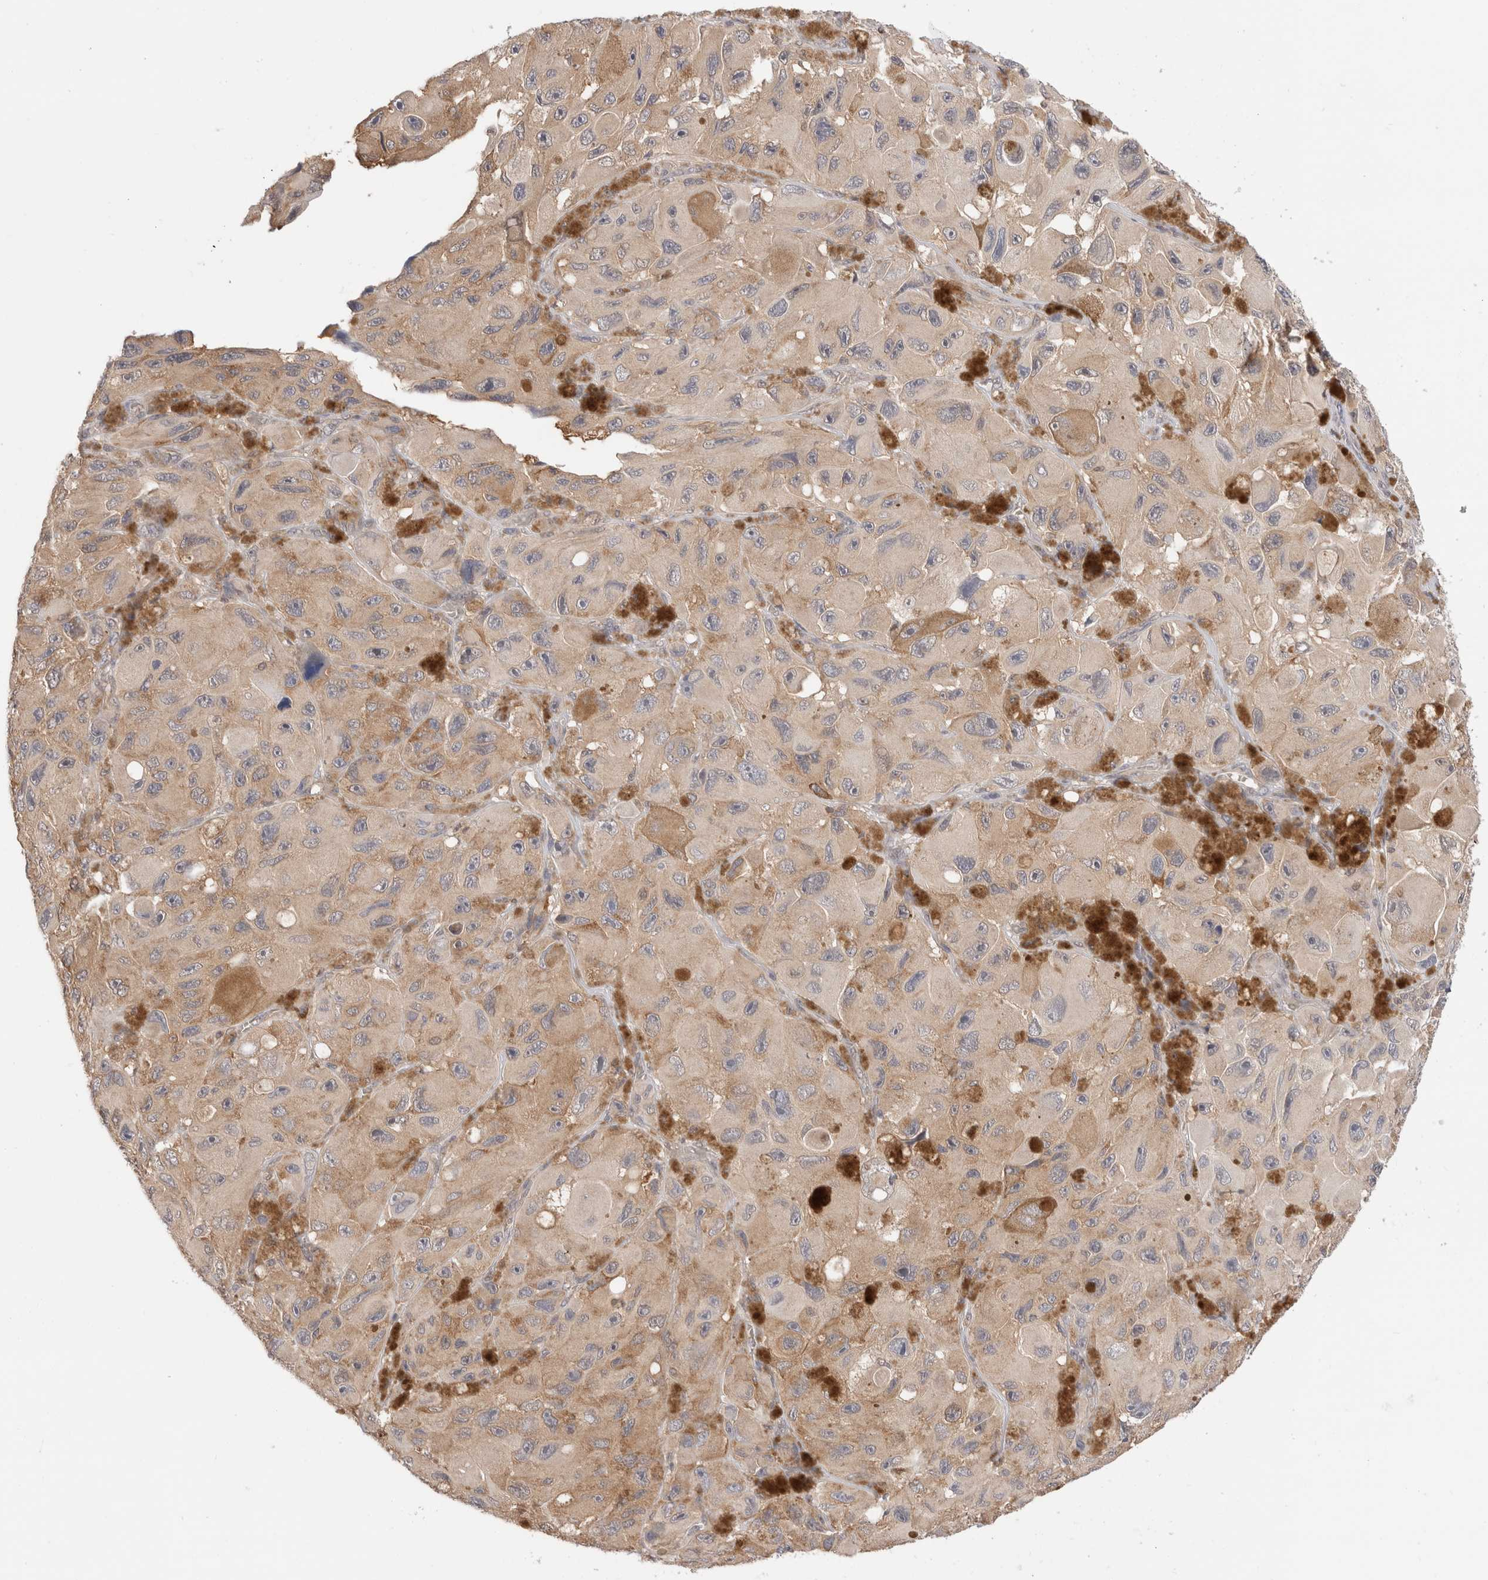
{"staining": {"intensity": "moderate", "quantity": ">75%", "location": "cytoplasmic/membranous"}, "tissue": "melanoma", "cell_type": "Tumor cells", "image_type": "cancer", "snomed": [{"axis": "morphology", "description": "Malignant melanoma, NOS"}, {"axis": "topography", "description": "Skin"}], "caption": "Protein analysis of malignant melanoma tissue shows moderate cytoplasmic/membranous staining in about >75% of tumor cells.", "gene": "C17orf97", "patient": {"sex": "female", "age": 73}}